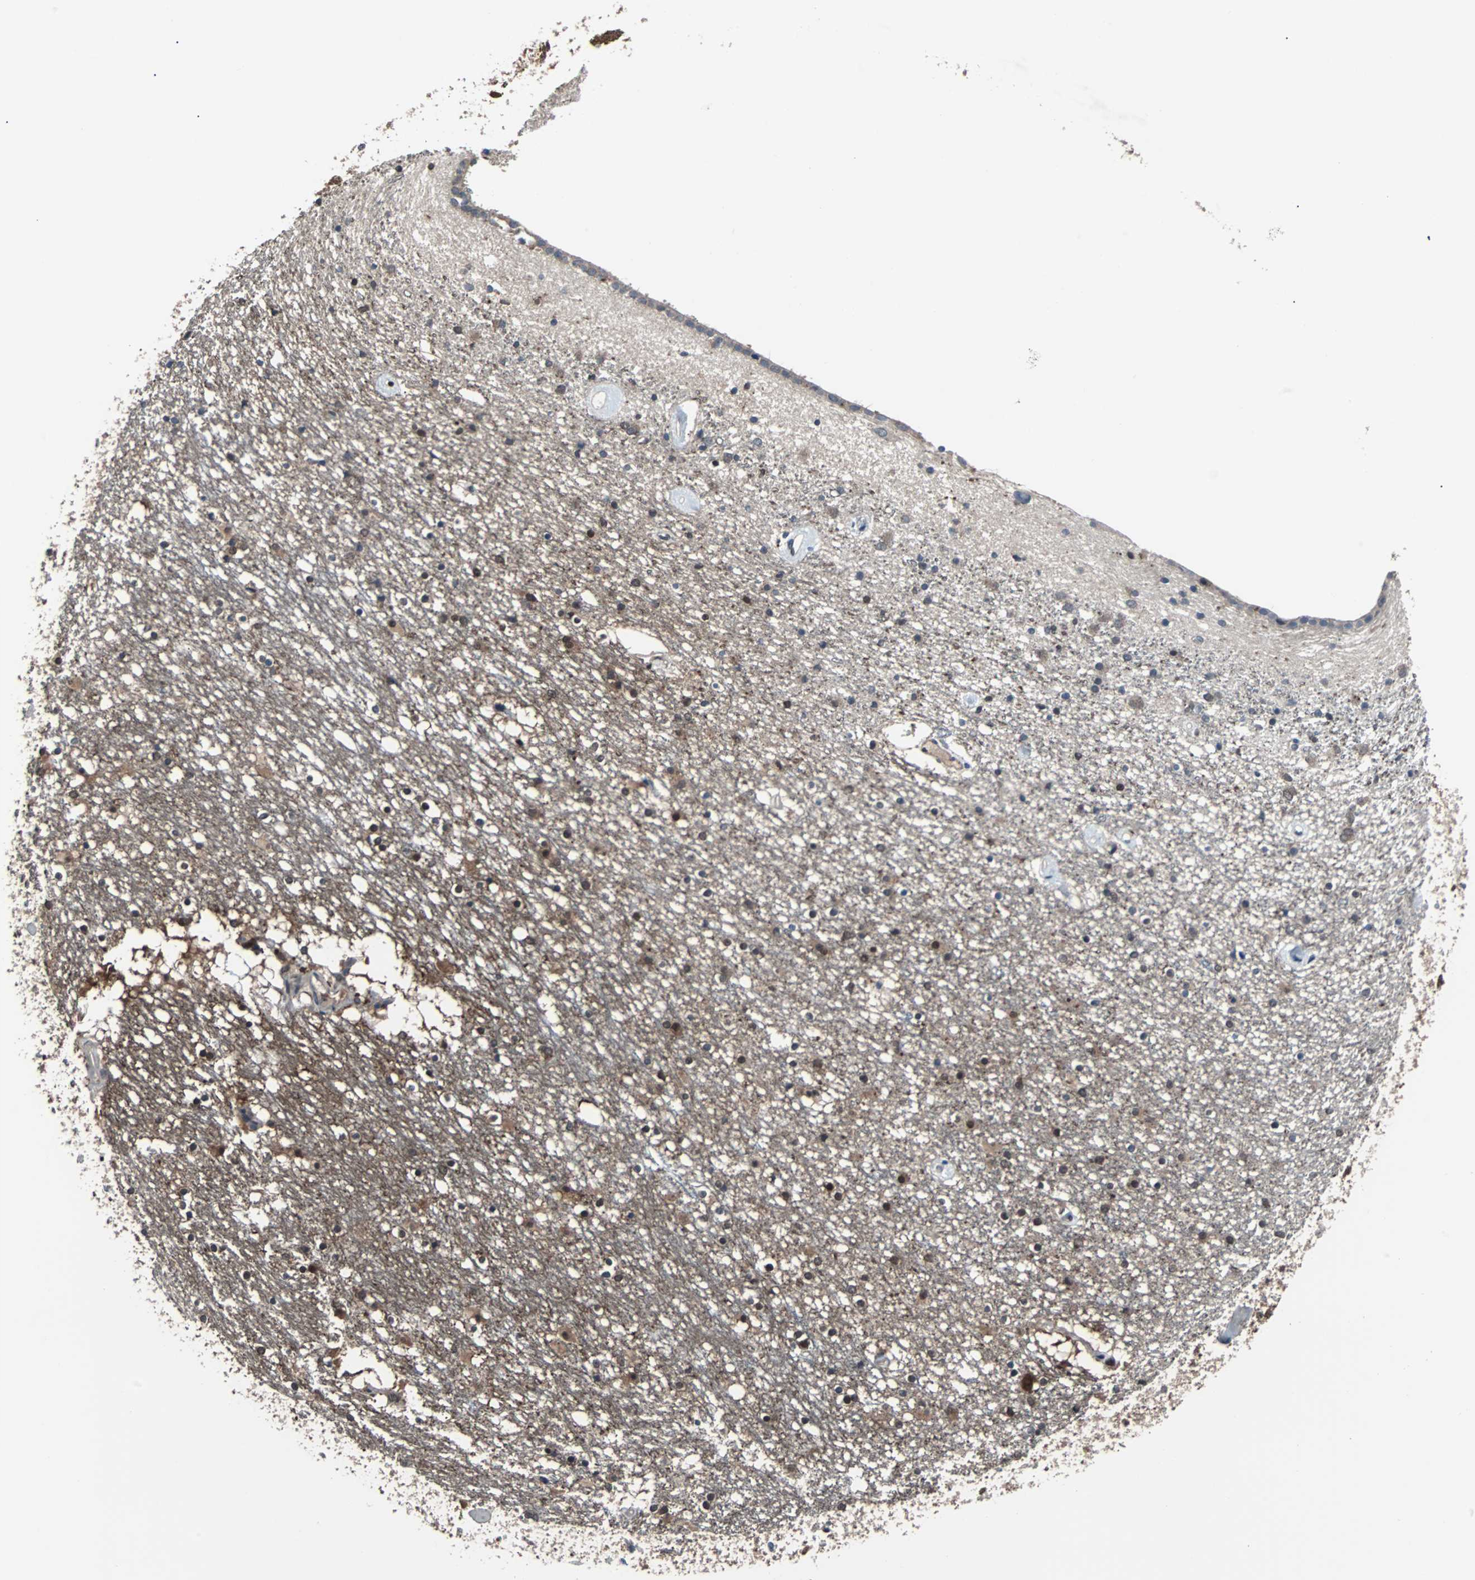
{"staining": {"intensity": "weak", "quantity": "25%-75%", "location": "cytoplasmic/membranous"}, "tissue": "caudate", "cell_type": "Glial cells", "image_type": "normal", "snomed": [{"axis": "morphology", "description": "Normal tissue, NOS"}, {"axis": "topography", "description": "Lateral ventricle wall"}], "caption": "Protein staining of normal caudate demonstrates weak cytoplasmic/membranous staining in approximately 25%-75% of glial cells. (Brightfield microscopy of DAB IHC at high magnification).", "gene": "PAK1", "patient": {"sex": "male", "age": 45}}